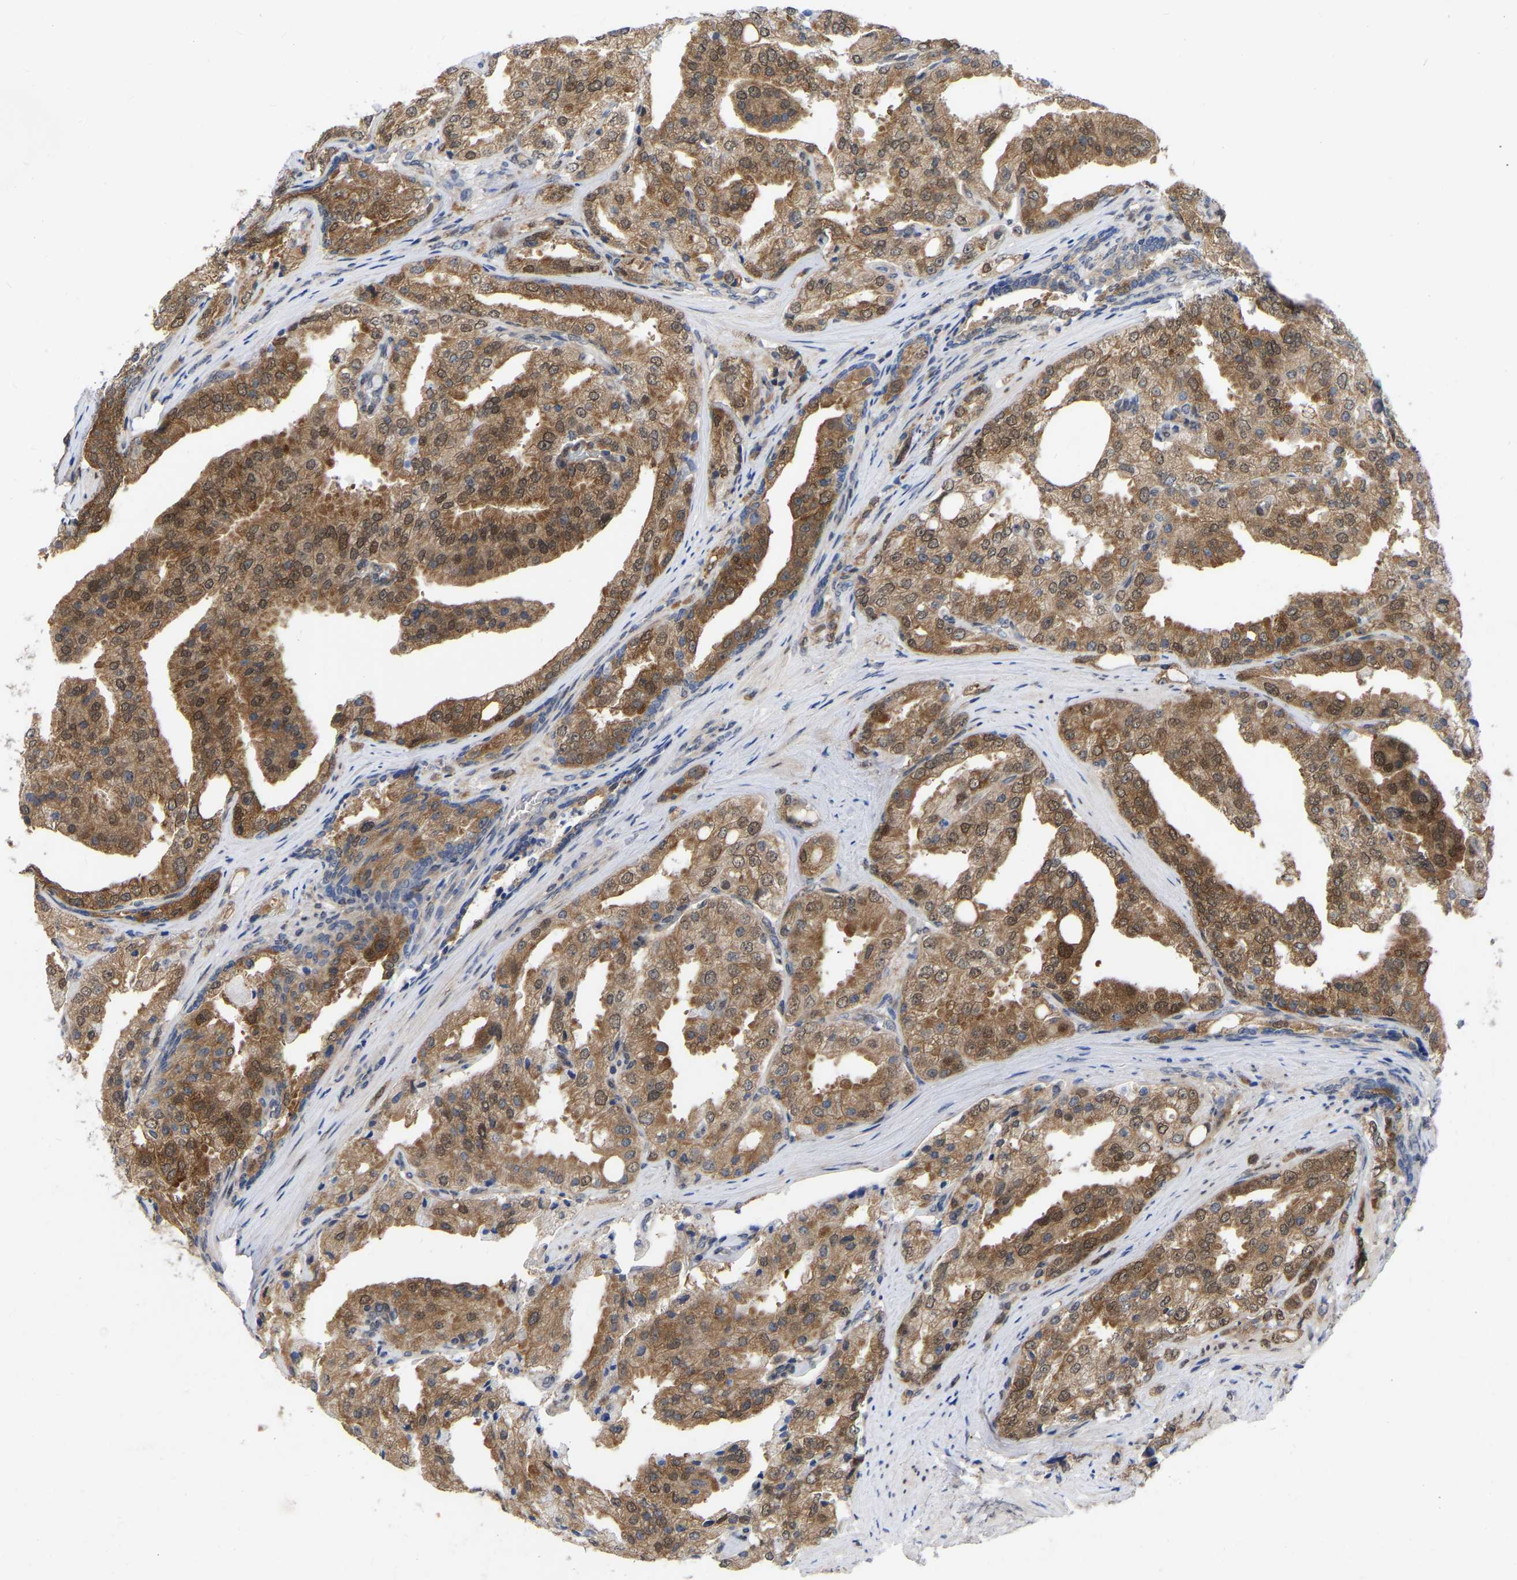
{"staining": {"intensity": "moderate", "quantity": ">75%", "location": "cytoplasmic/membranous"}, "tissue": "prostate cancer", "cell_type": "Tumor cells", "image_type": "cancer", "snomed": [{"axis": "morphology", "description": "Adenocarcinoma, High grade"}, {"axis": "topography", "description": "Prostate"}], "caption": "Brown immunohistochemical staining in human prostate cancer (adenocarcinoma (high-grade)) reveals moderate cytoplasmic/membranous expression in approximately >75% of tumor cells.", "gene": "UBE4B", "patient": {"sex": "male", "age": 50}}